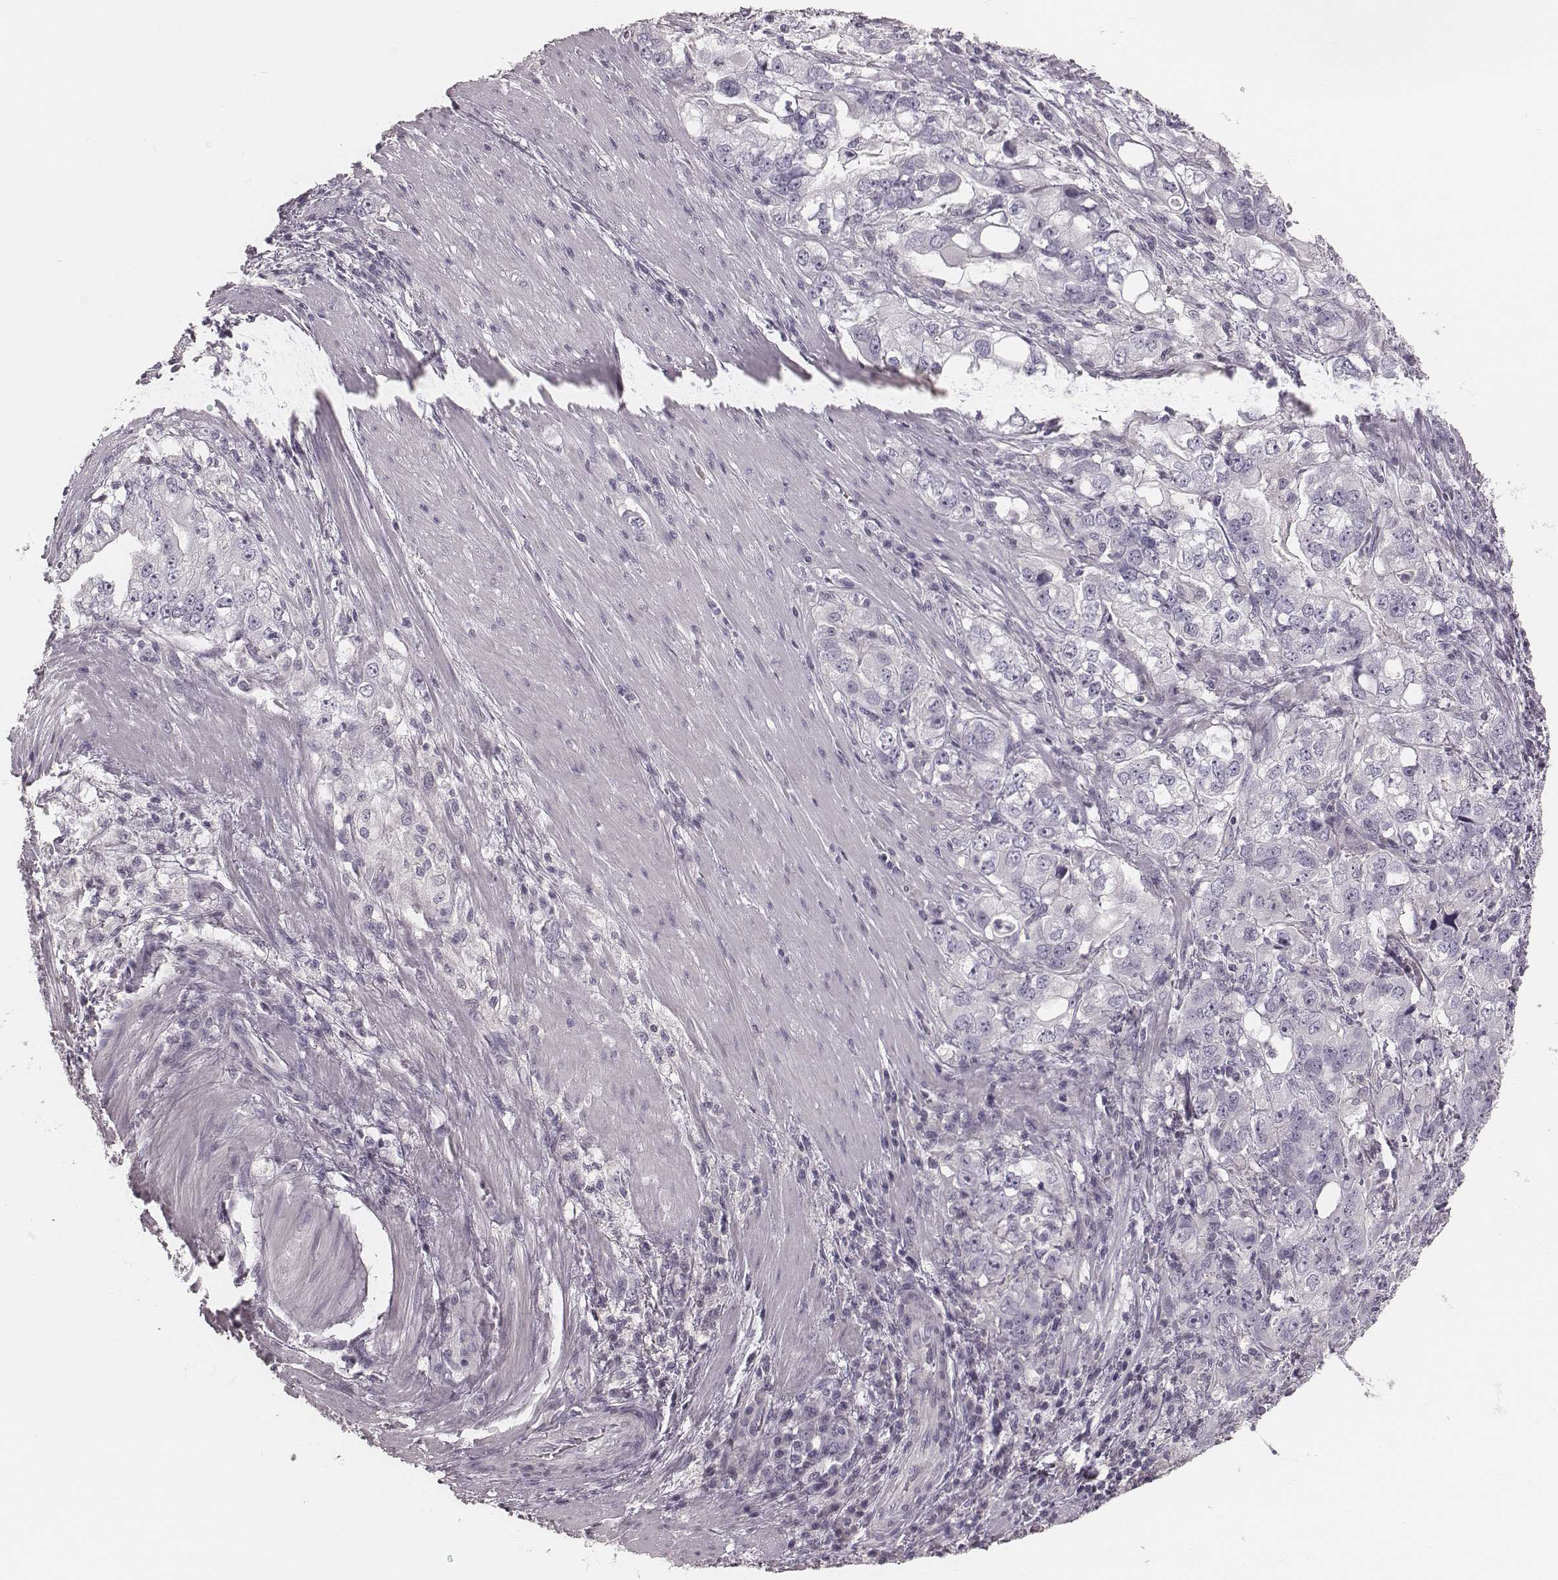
{"staining": {"intensity": "negative", "quantity": "none", "location": "none"}, "tissue": "stomach cancer", "cell_type": "Tumor cells", "image_type": "cancer", "snomed": [{"axis": "morphology", "description": "Adenocarcinoma, NOS"}, {"axis": "topography", "description": "Stomach, lower"}], "caption": "Immunohistochemistry micrograph of stomach cancer (adenocarcinoma) stained for a protein (brown), which displays no staining in tumor cells.", "gene": "S100Z", "patient": {"sex": "female", "age": 72}}